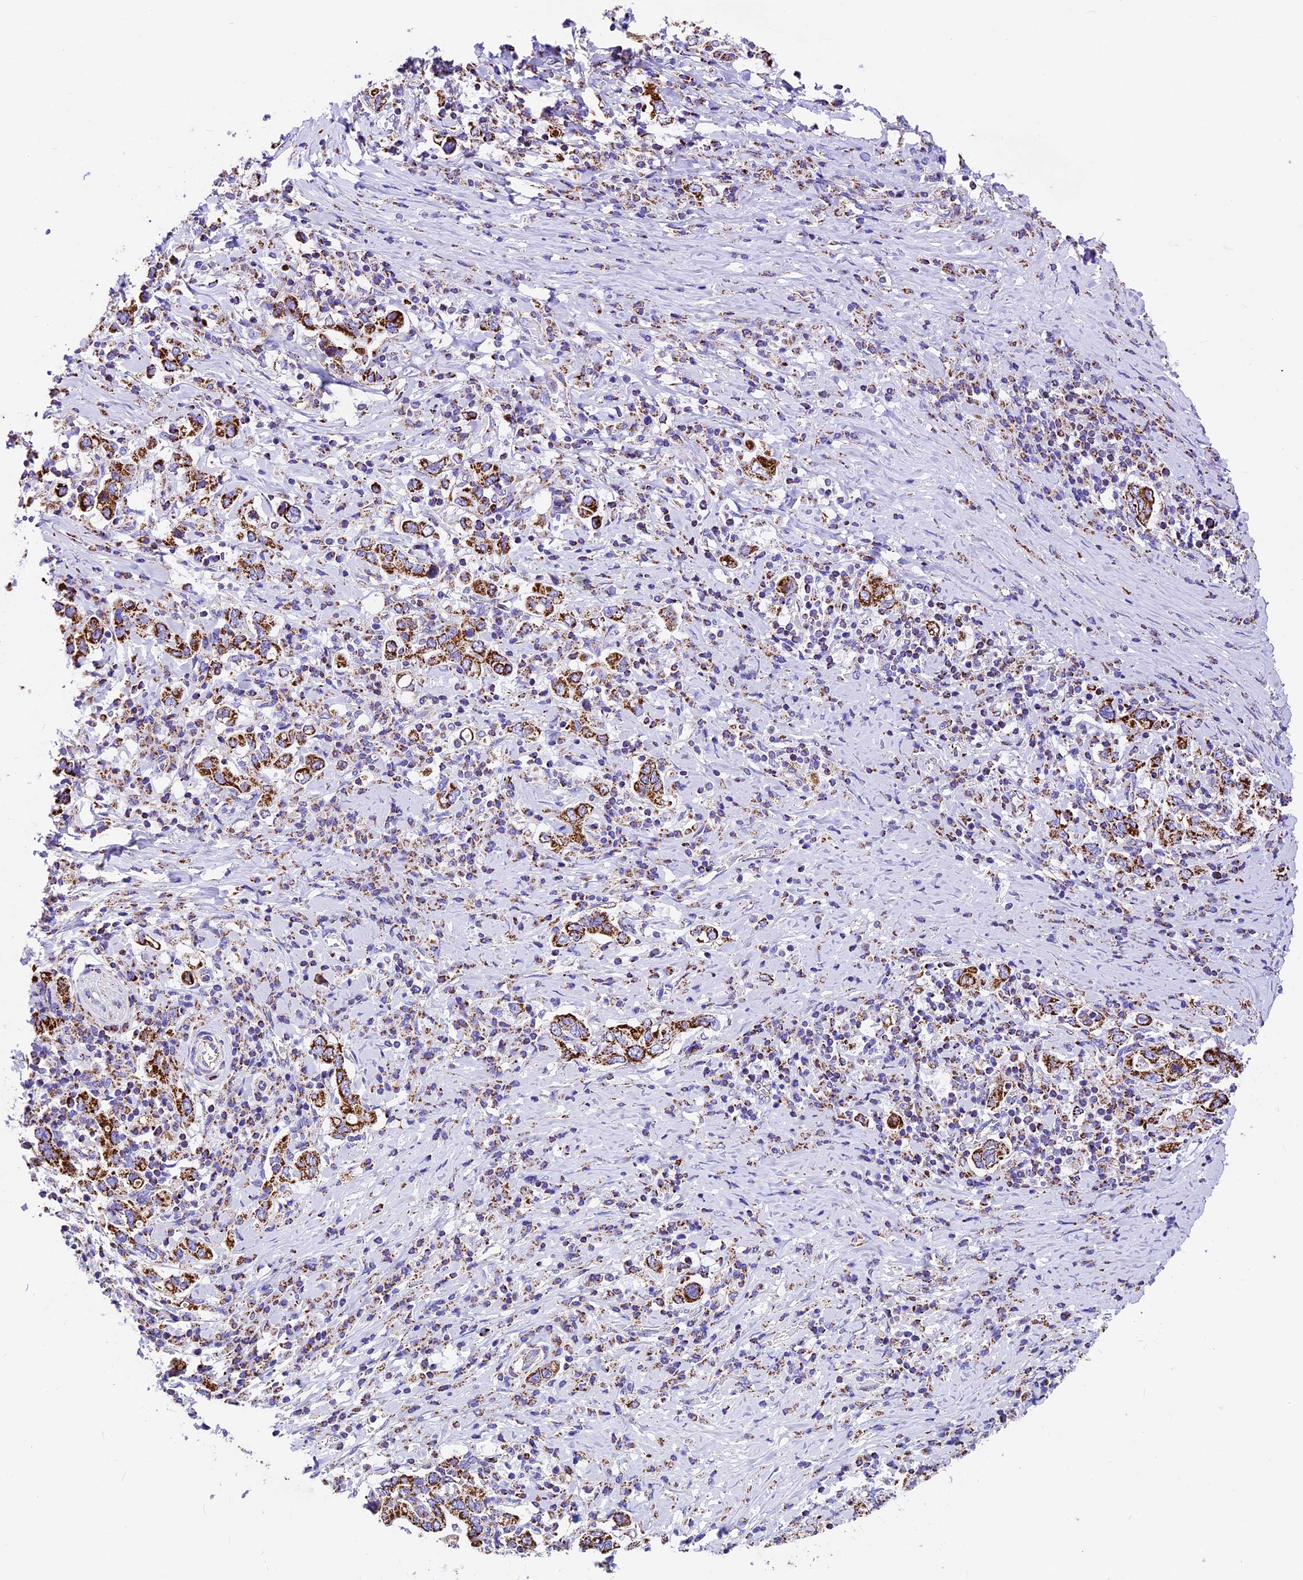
{"staining": {"intensity": "strong", "quantity": ">75%", "location": "cytoplasmic/membranous"}, "tissue": "stomach cancer", "cell_type": "Tumor cells", "image_type": "cancer", "snomed": [{"axis": "morphology", "description": "Adenocarcinoma, NOS"}, {"axis": "topography", "description": "Stomach, upper"}, {"axis": "topography", "description": "Stomach"}], "caption": "This micrograph exhibits immunohistochemistry staining of stomach cancer (adenocarcinoma), with high strong cytoplasmic/membranous staining in about >75% of tumor cells.", "gene": "DCAF5", "patient": {"sex": "male", "age": 62}}